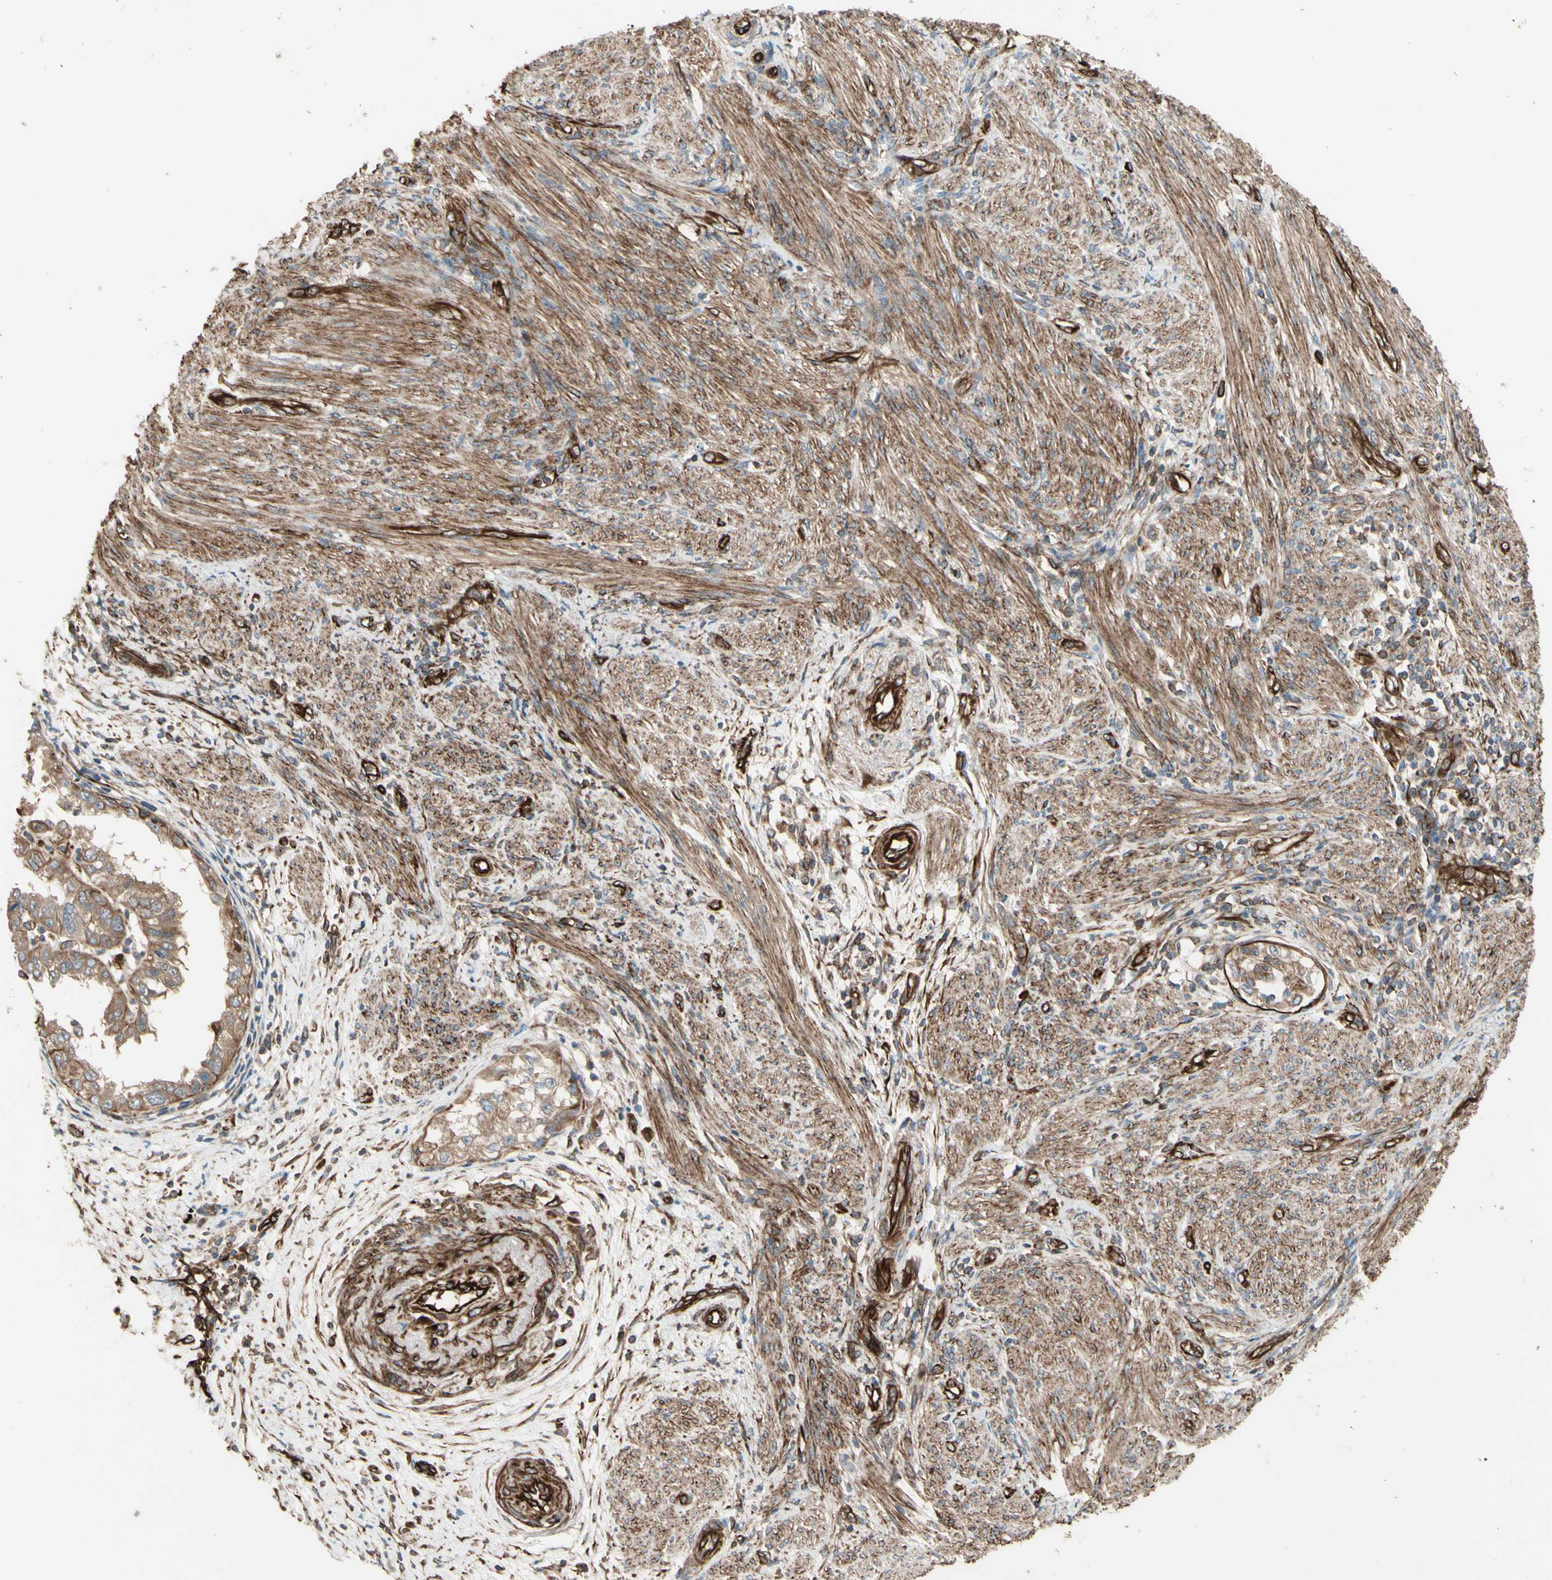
{"staining": {"intensity": "weak", "quantity": ">75%", "location": "cytoplasmic/membranous"}, "tissue": "endometrial cancer", "cell_type": "Tumor cells", "image_type": "cancer", "snomed": [{"axis": "morphology", "description": "Adenocarcinoma, NOS"}, {"axis": "topography", "description": "Endometrium"}], "caption": "Immunohistochemical staining of endometrial cancer (adenocarcinoma) displays low levels of weak cytoplasmic/membranous protein expression in about >75% of tumor cells. (IHC, brightfield microscopy, high magnification).", "gene": "TRAF2", "patient": {"sex": "female", "age": 85}}